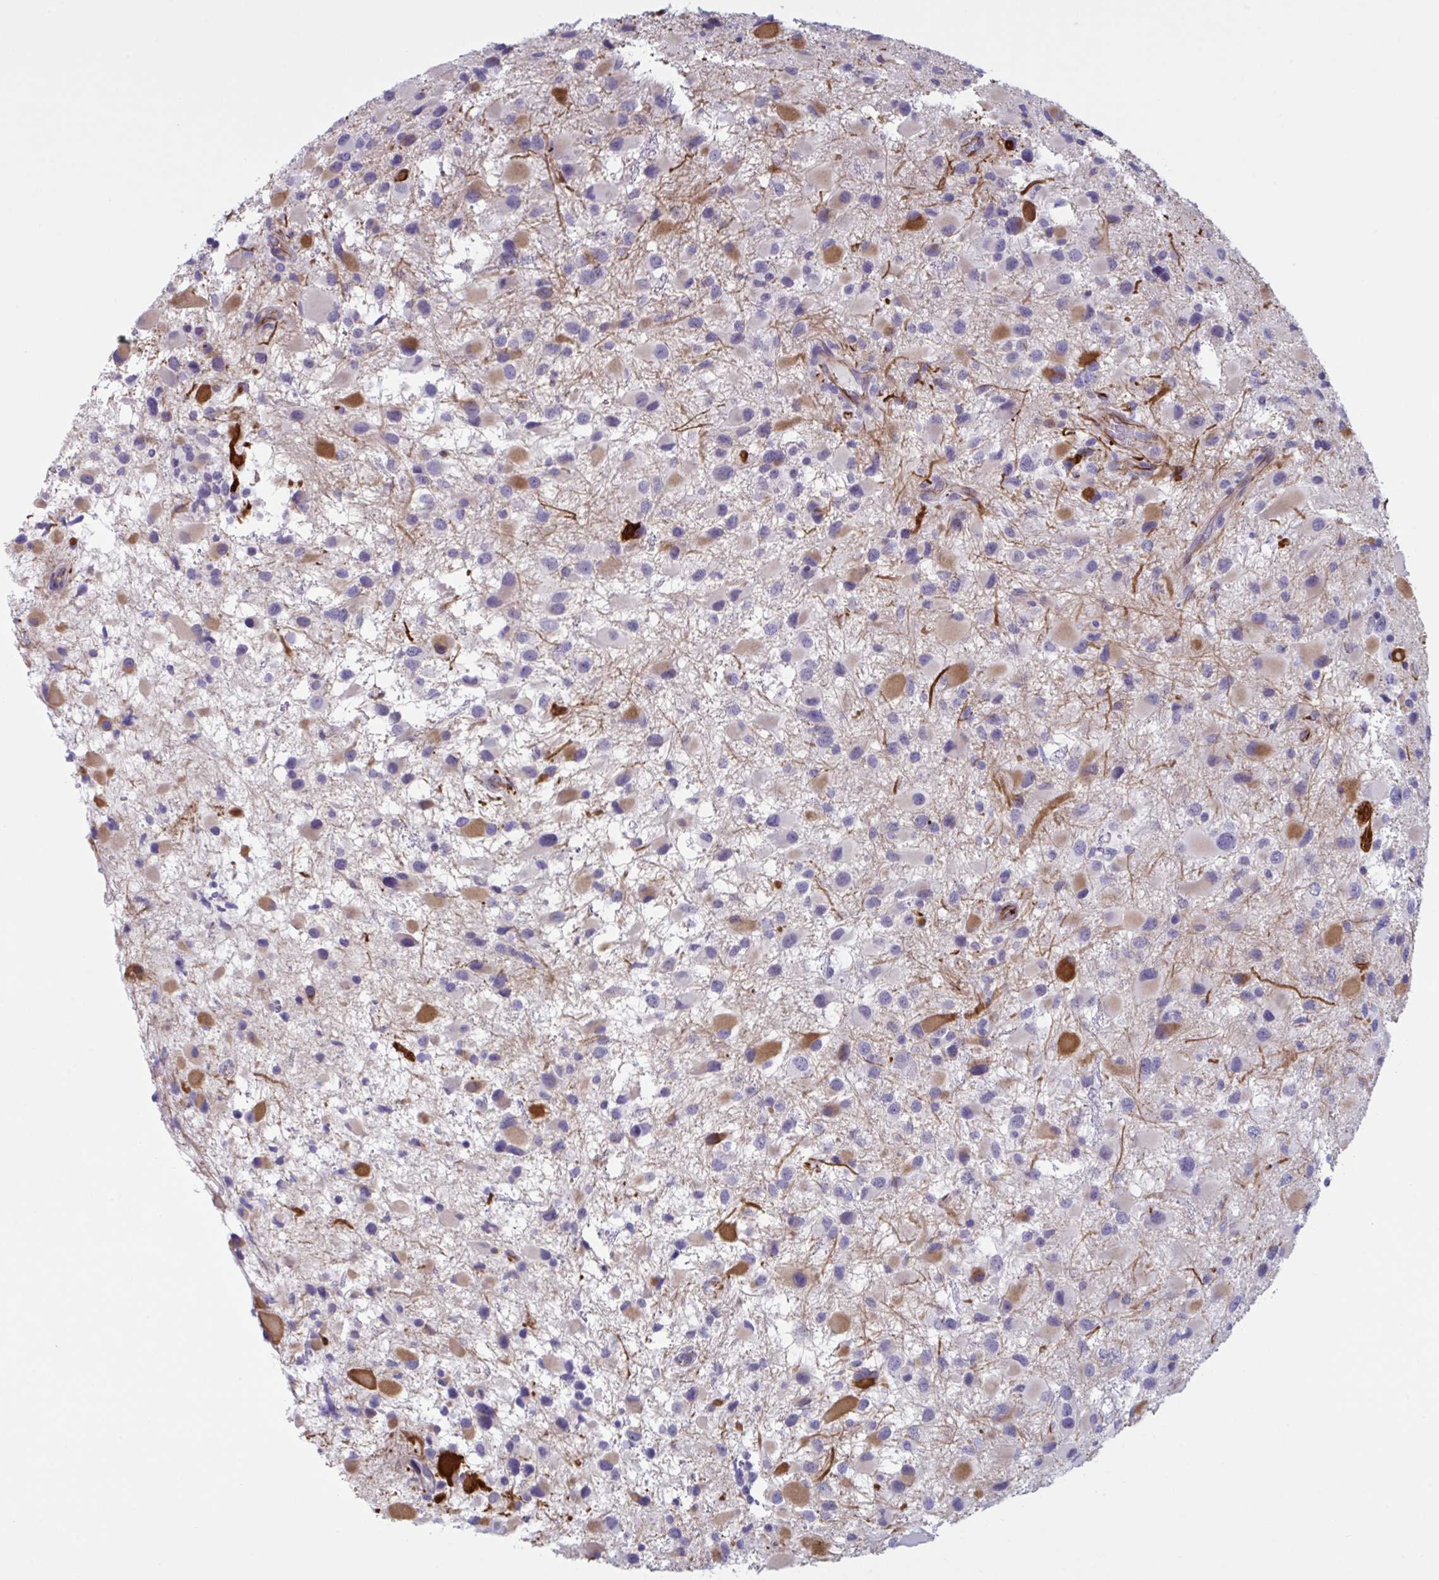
{"staining": {"intensity": "strong", "quantity": "<25%", "location": "cytoplasmic/membranous"}, "tissue": "glioma", "cell_type": "Tumor cells", "image_type": "cancer", "snomed": [{"axis": "morphology", "description": "Glioma, malignant, High grade"}, {"axis": "topography", "description": "Brain"}], "caption": "Approximately <25% of tumor cells in glioma exhibit strong cytoplasmic/membranous protein positivity as visualized by brown immunohistochemical staining.", "gene": "OR1L3", "patient": {"sex": "female", "age": 40}}